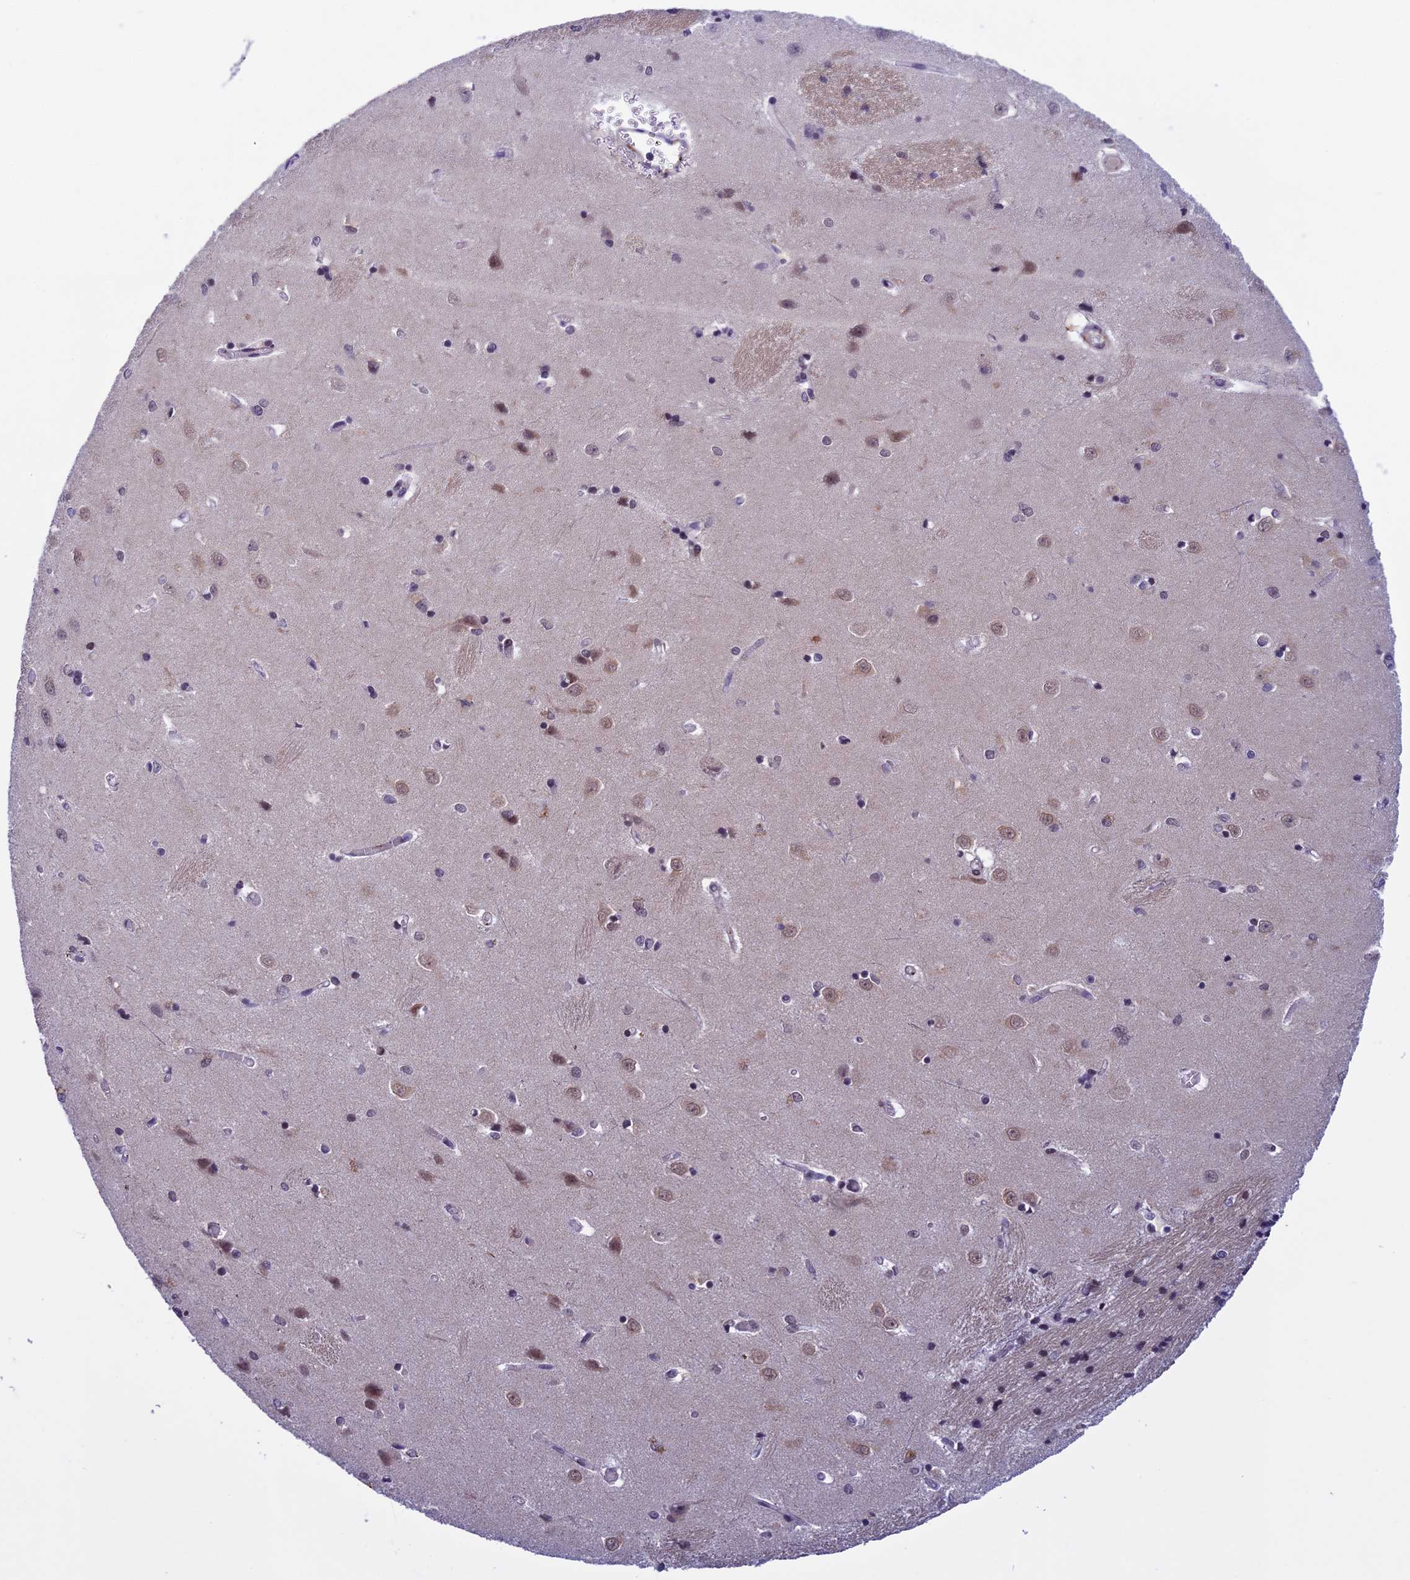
{"staining": {"intensity": "moderate", "quantity": "<25%", "location": "nuclear"}, "tissue": "caudate", "cell_type": "Glial cells", "image_type": "normal", "snomed": [{"axis": "morphology", "description": "Normal tissue, NOS"}, {"axis": "topography", "description": "Lateral ventricle wall"}], "caption": "The image exhibits immunohistochemical staining of normal caudate. There is moderate nuclear expression is appreciated in about <25% of glial cells. The protein of interest is shown in brown color, while the nuclei are stained blue.", "gene": "NIPBL", "patient": {"sex": "male", "age": 37}}